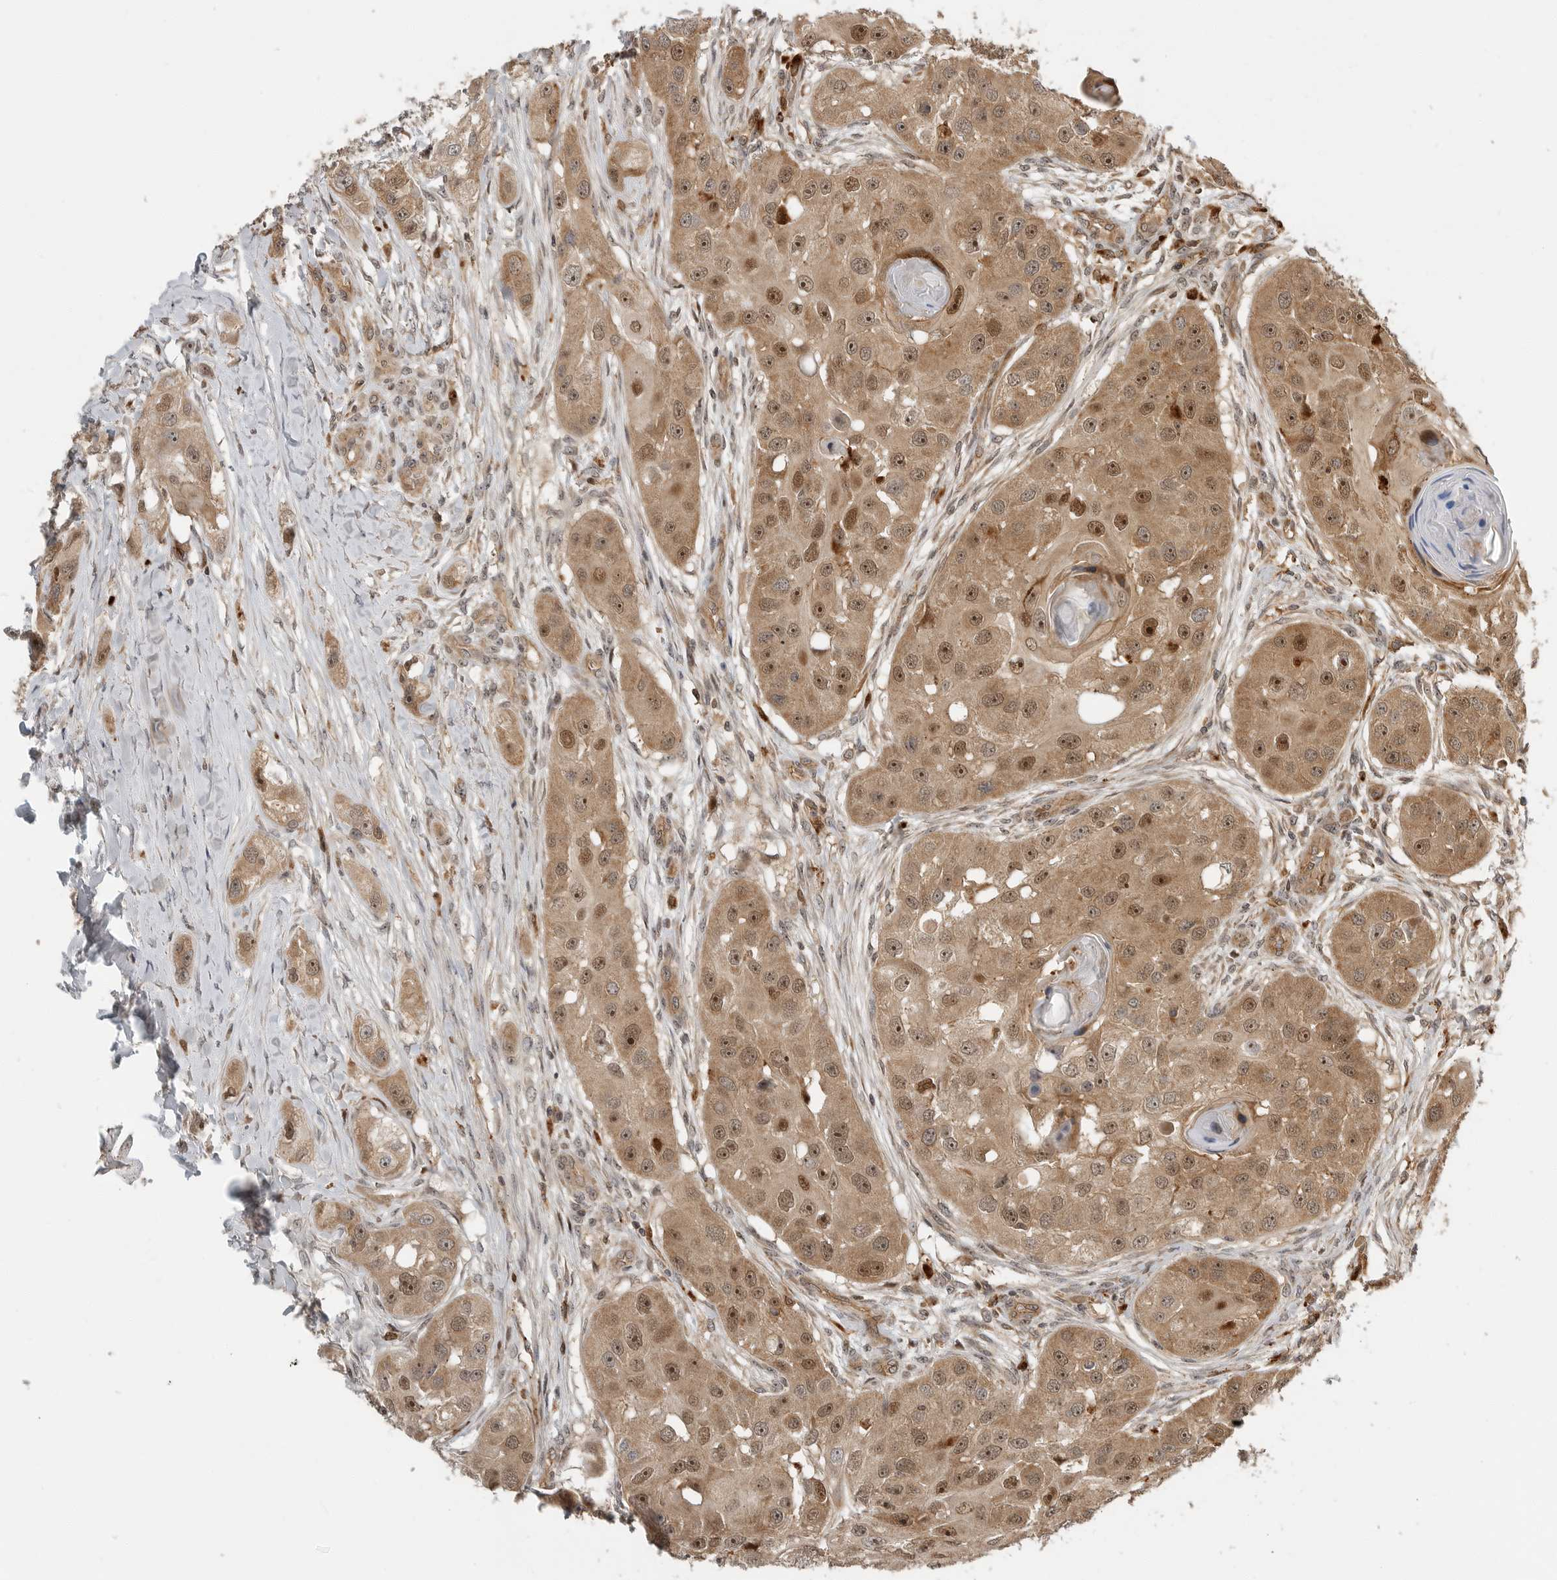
{"staining": {"intensity": "moderate", "quantity": ">75%", "location": "cytoplasmic/membranous,nuclear"}, "tissue": "head and neck cancer", "cell_type": "Tumor cells", "image_type": "cancer", "snomed": [{"axis": "morphology", "description": "Normal tissue, NOS"}, {"axis": "morphology", "description": "Squamous cell carcinoma, NOS"}, {"axis": "topography", "description": "Skeletal muscle"}, {"axis": "topography", "description": "Head-Neck"}], "caption": "Squamous cell carcinoma (head and neck) stained with a brown dye shows moderate cytoplasmic/membranous and nuclear positive expression in approximately >75% of tumor cells.", "gene": "STRAP", "patient": {"sex": "male", "age": 51}}